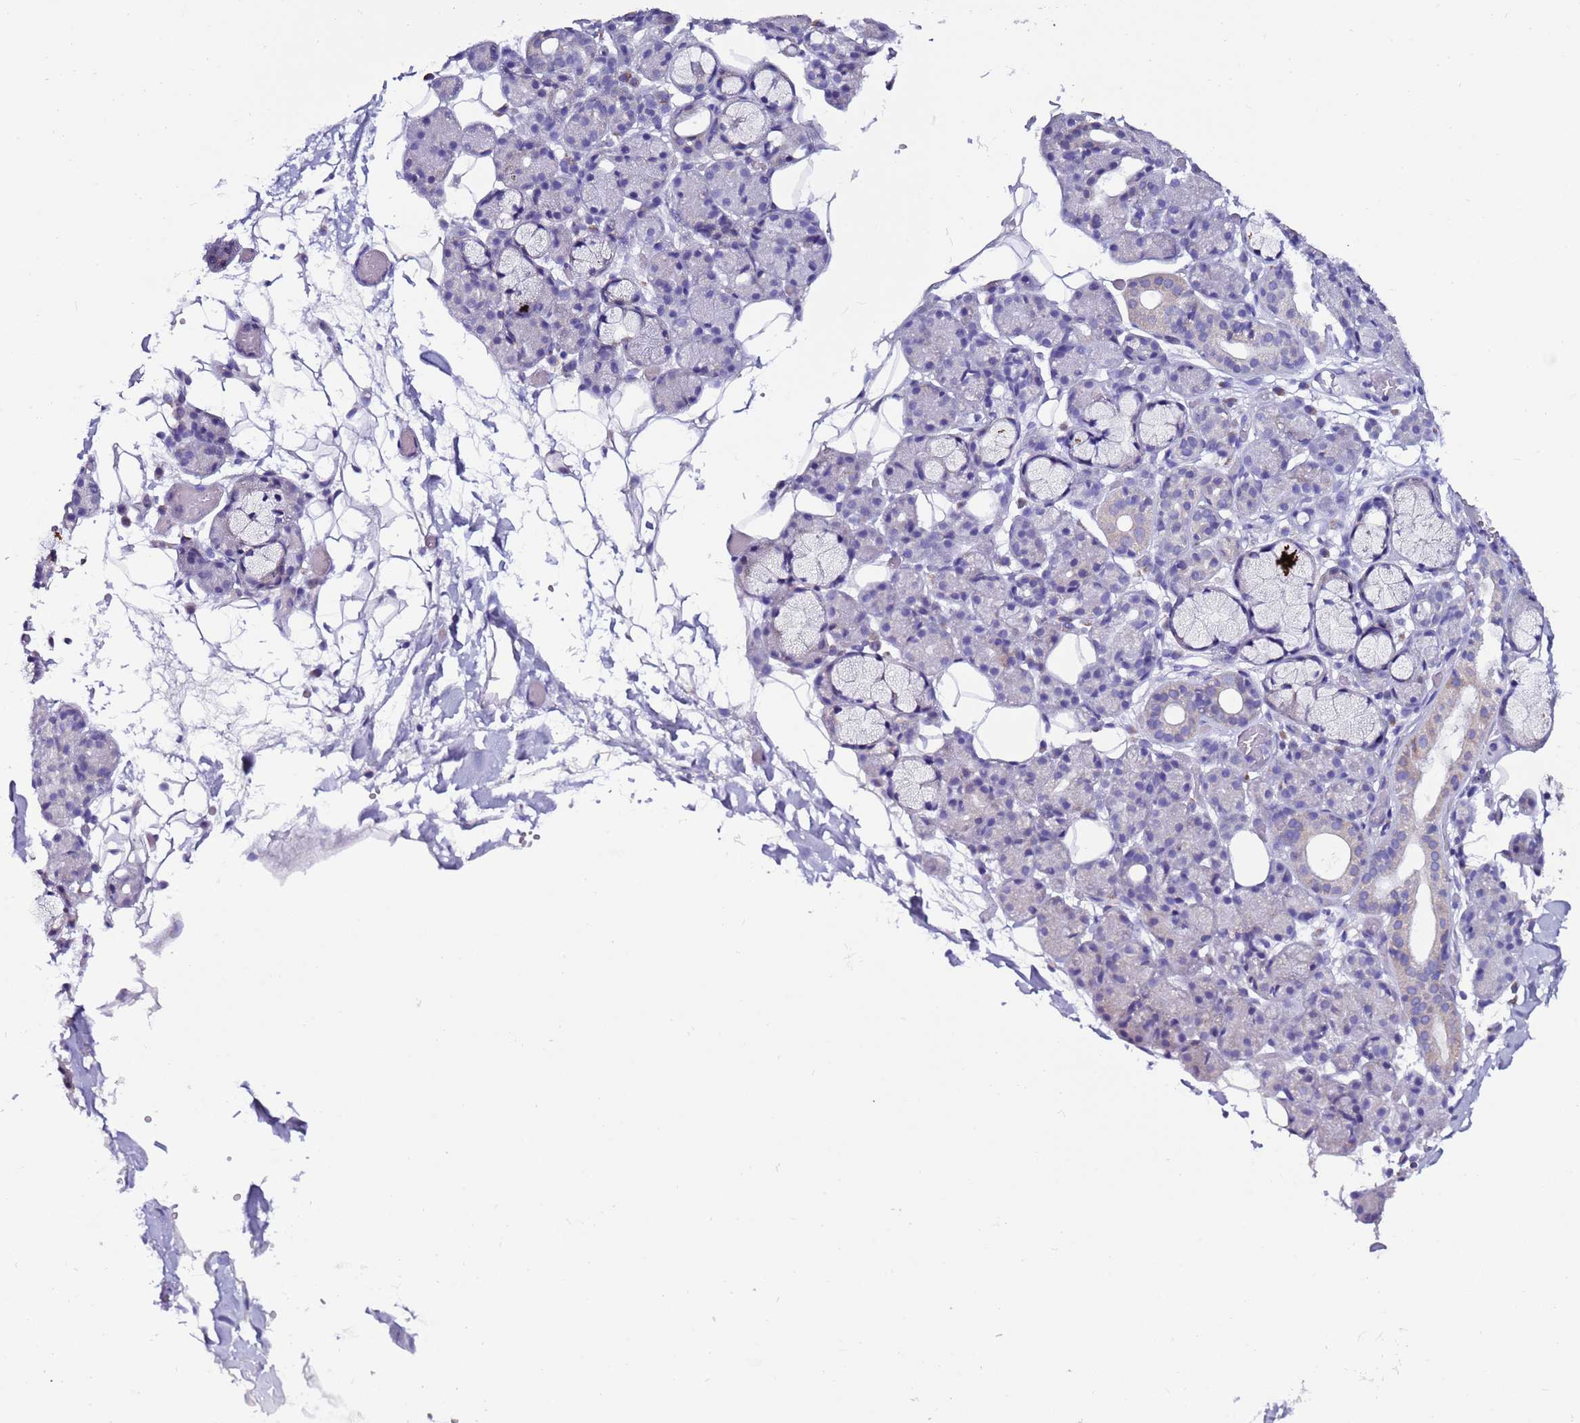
{"staining": {"intensity": "negative", "quantity": "none", "location": "none"}, "tissue": "salivary gland", "cell_type": "Glandular cells", "image_type": "normal", "snomed": [{"axis": "morphology", "description": "Normal tissue, NOS"}, {"axis": "topography", "description": "Salivary gland"}], "caption": "Photomicrograph shows no significant protein staining in glandular cells of unremarkable salivary gland. (Immunohistochemistry (ihc), brightfield microscopy, high magnification).", "gene": "AHI1", "patient": {"sex": "male", "age": 63}}